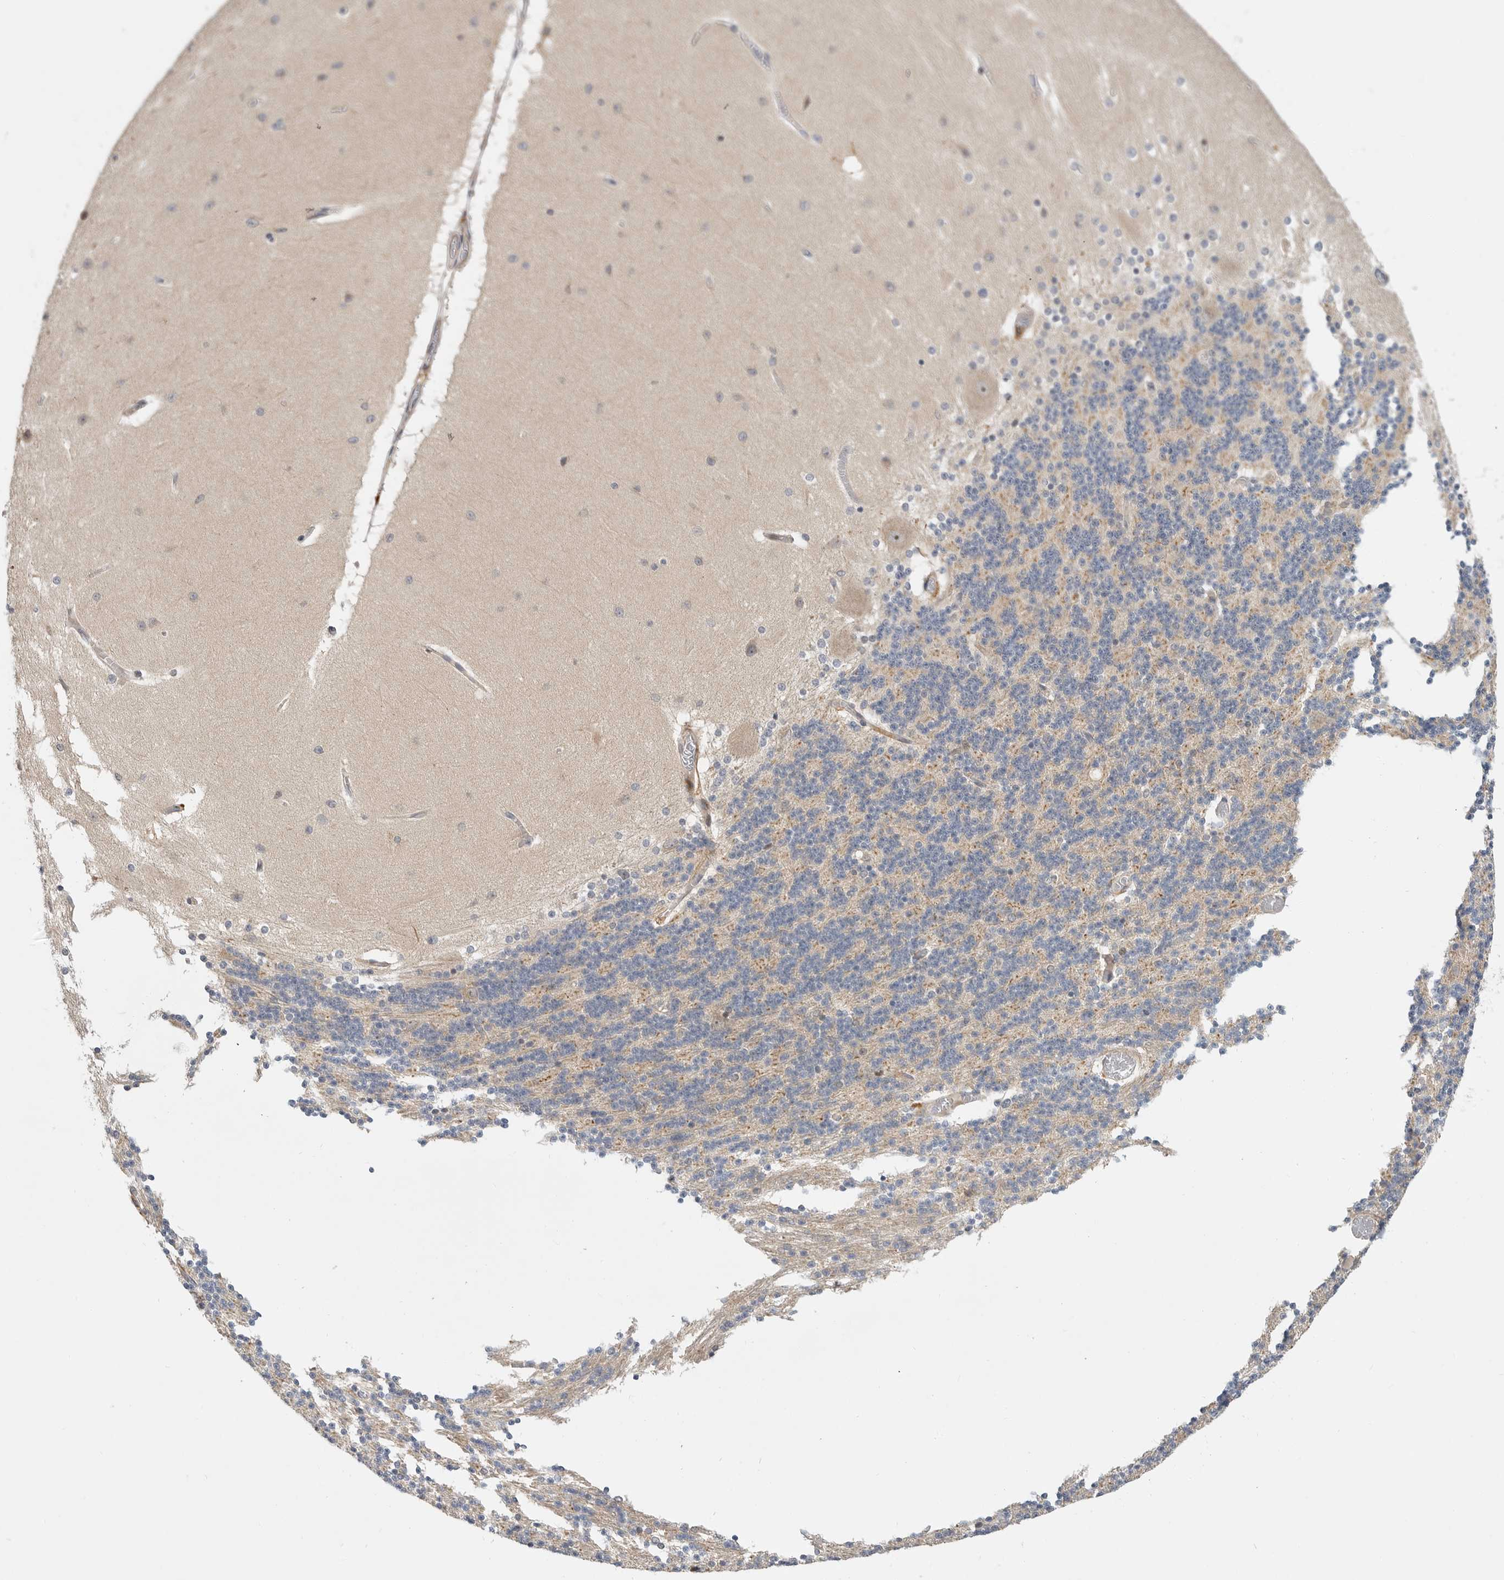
{"staining": {"intensity": "weak", "quantity": "25%-75%", "location": "cytoplasmic/membranous"}, "tissue": "cerebellum", "cell_type": "Cells in granular layer", "image_type": "normal", "snomed": [{"axis": "morphology", "description": "Normal tissue, NOS"}, {"axis": "topography", "description": "Cerebellum"}], "caption": "IHC staining of benign cerebellum, which shows low levels of weak cytoplasmic/membranous expression in approximately 25%-75% of cells in granular layer indicating weak cytoplasmic/membranous protein expression. The staining was performed using DAB (brown) for protein detection and nuclei were counterstained in hematoxylin (blue).", "gene": "CSNK1G3", "patient": {"sex": "female", "age": 54}}